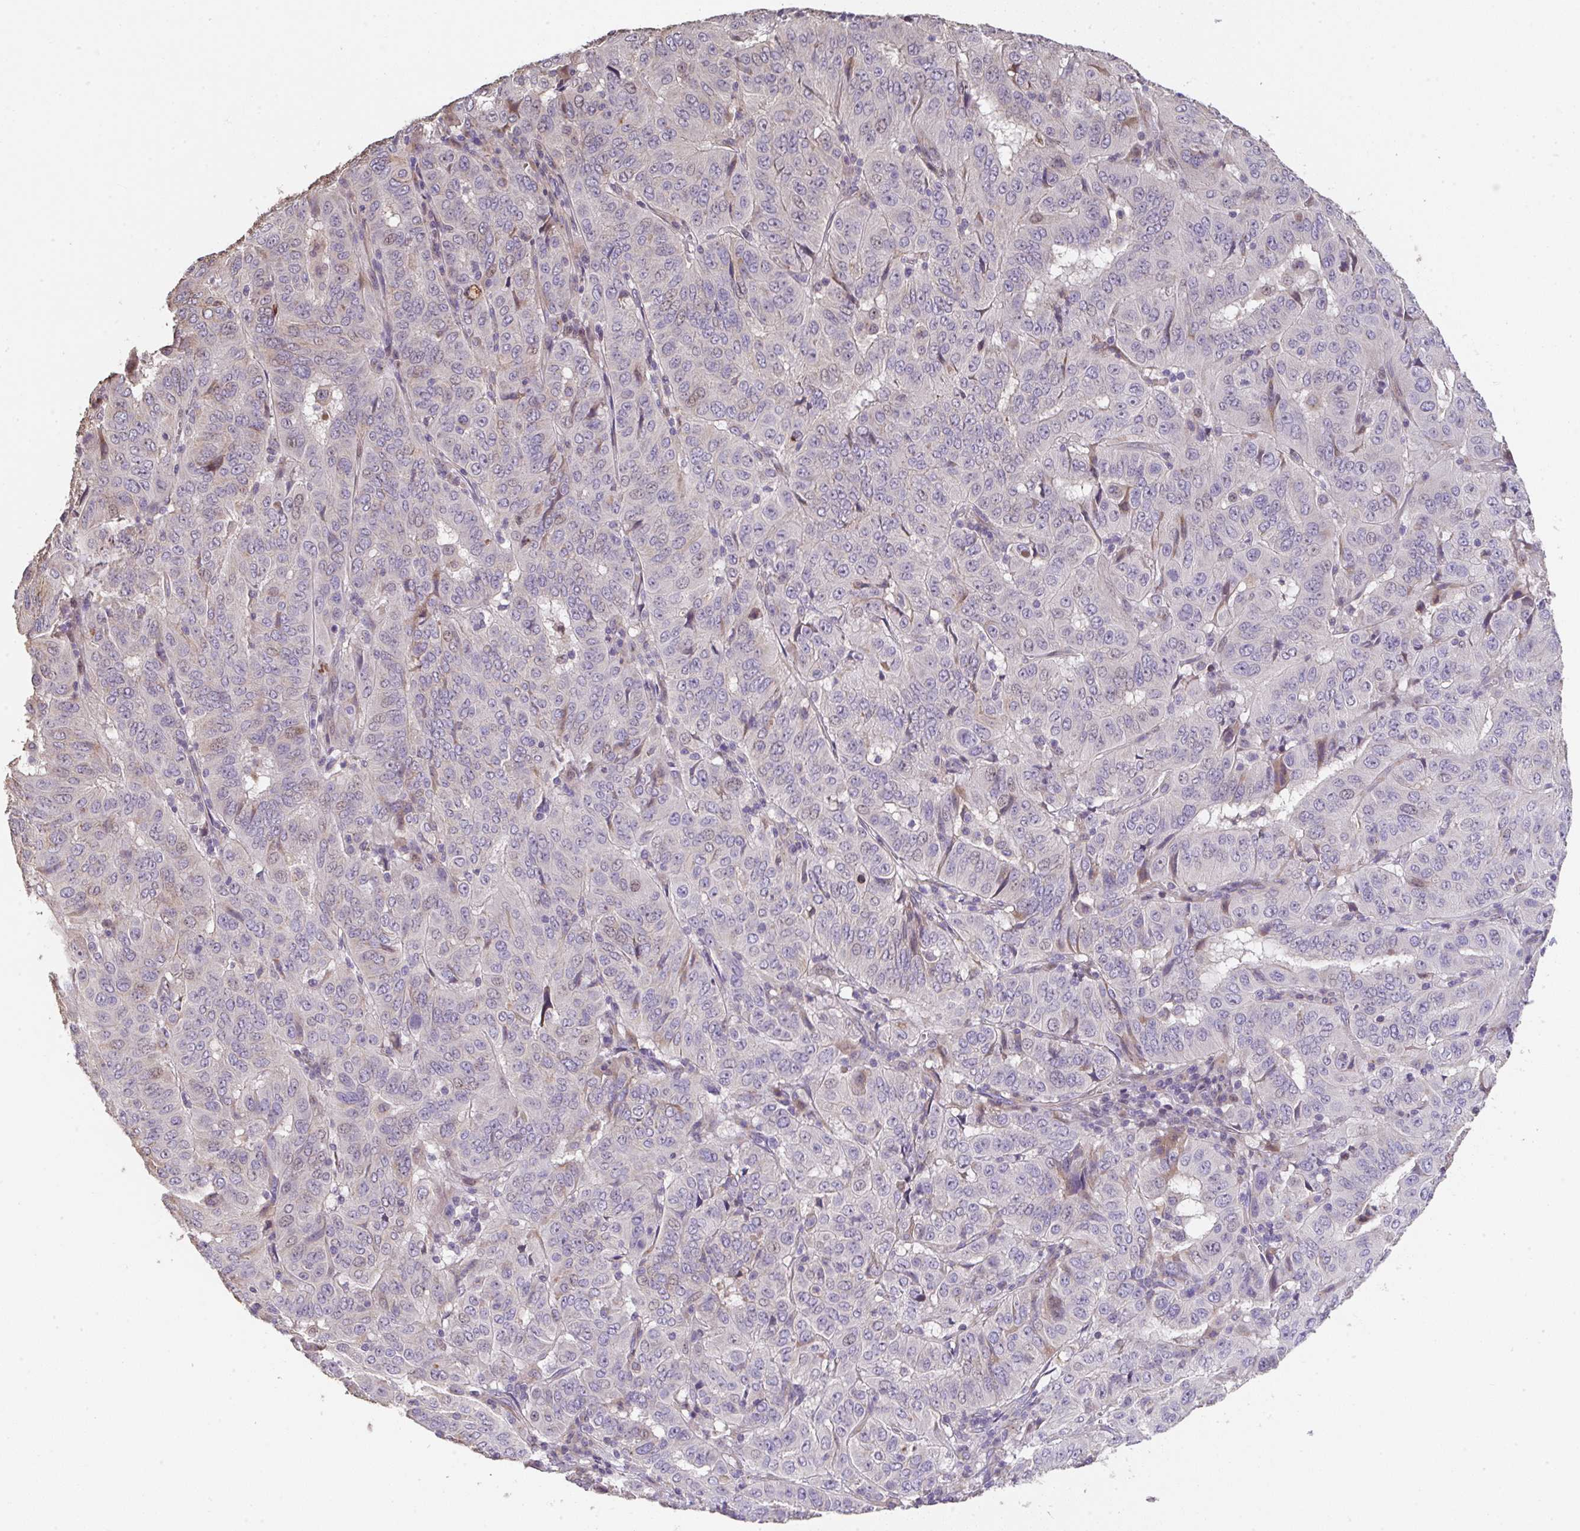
{"staining": {"intensity": "negative", "quantity": "none", "location": "none"}, "tissue": "pancreatic cancer", "cell_type": "Tumor cells", "image_type": "cancer", "snomed": [{"axis": "morphology", "description": "Adenocarcinoma, NOS"}, {"axis": "topography", "description": "Pancreas"}], "caption": "The image demonstrates no significant expression in tumor cells of adenocarcinoma (pancreatic). The staining is performed using DAB brown chromogen with nuclei counter-stained in using hematoxylin.", "gene": "RUNDC3B", "patient": {"sex": "male", "age": 63}}